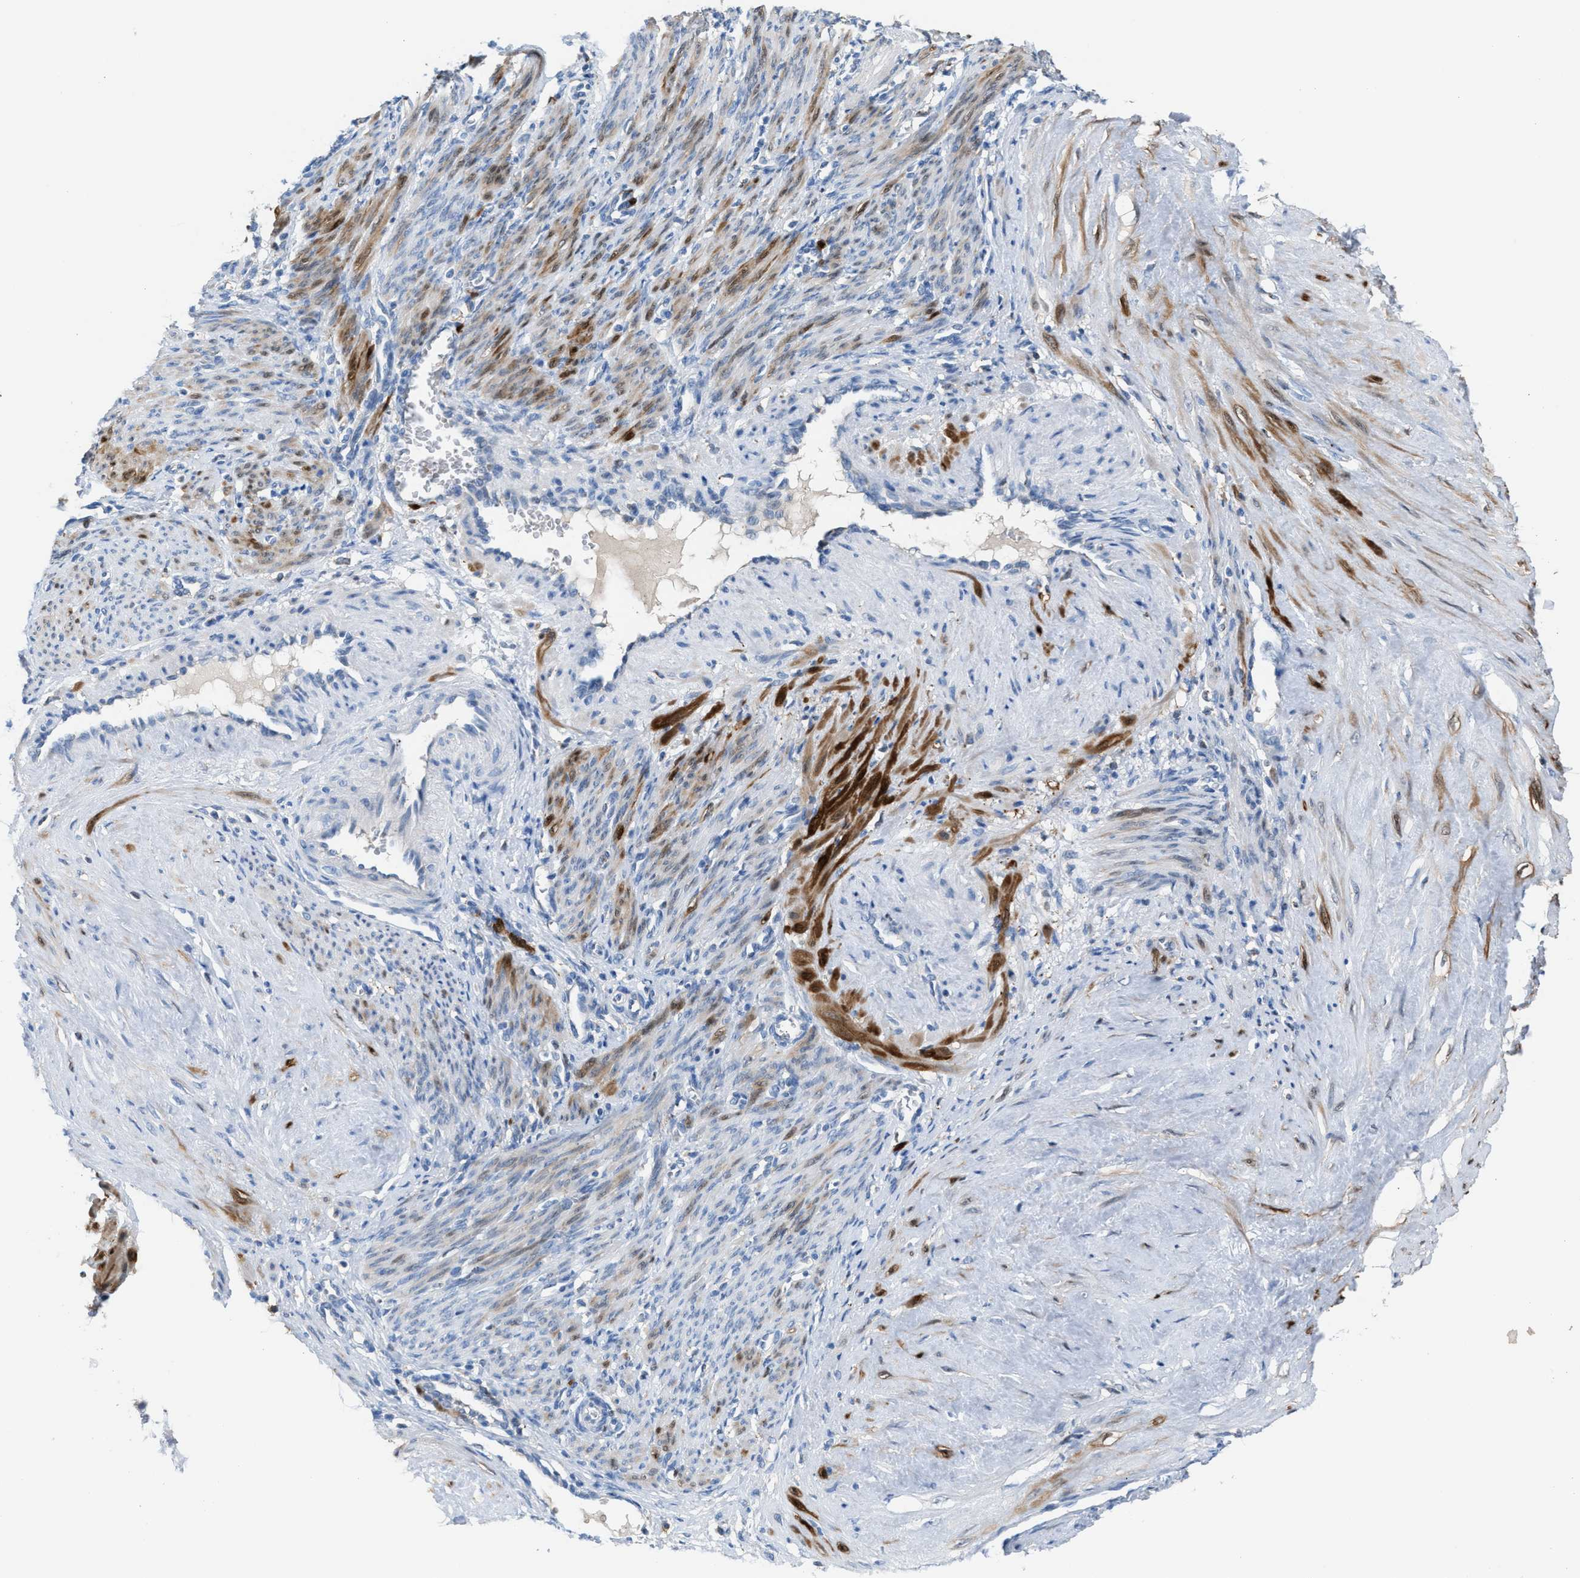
{"staining": {"intensity": "moderate", "quantity": "<25%", "location": "cytoplasmic/membranous"}, "tissue": "smooth muscle", "cell_type": "Smooth muscle cells", "image_type": "normal", "snomed": [{"axis": "morphology", "description": "Normal tissue, NOS"}, {"axis": "topography", "description": "Endometrium"}], "caption": "Protein analysis of normal smooth muscle reveals moderate cytoplasmic/membranous staining in approximately <25% of smooth muscle cells. Immunohistochemistry stains the protein of interest in brown and the nuclei are stained blue.", "gene": "CA3", "patient": {"sex": "female", "age": 33}}